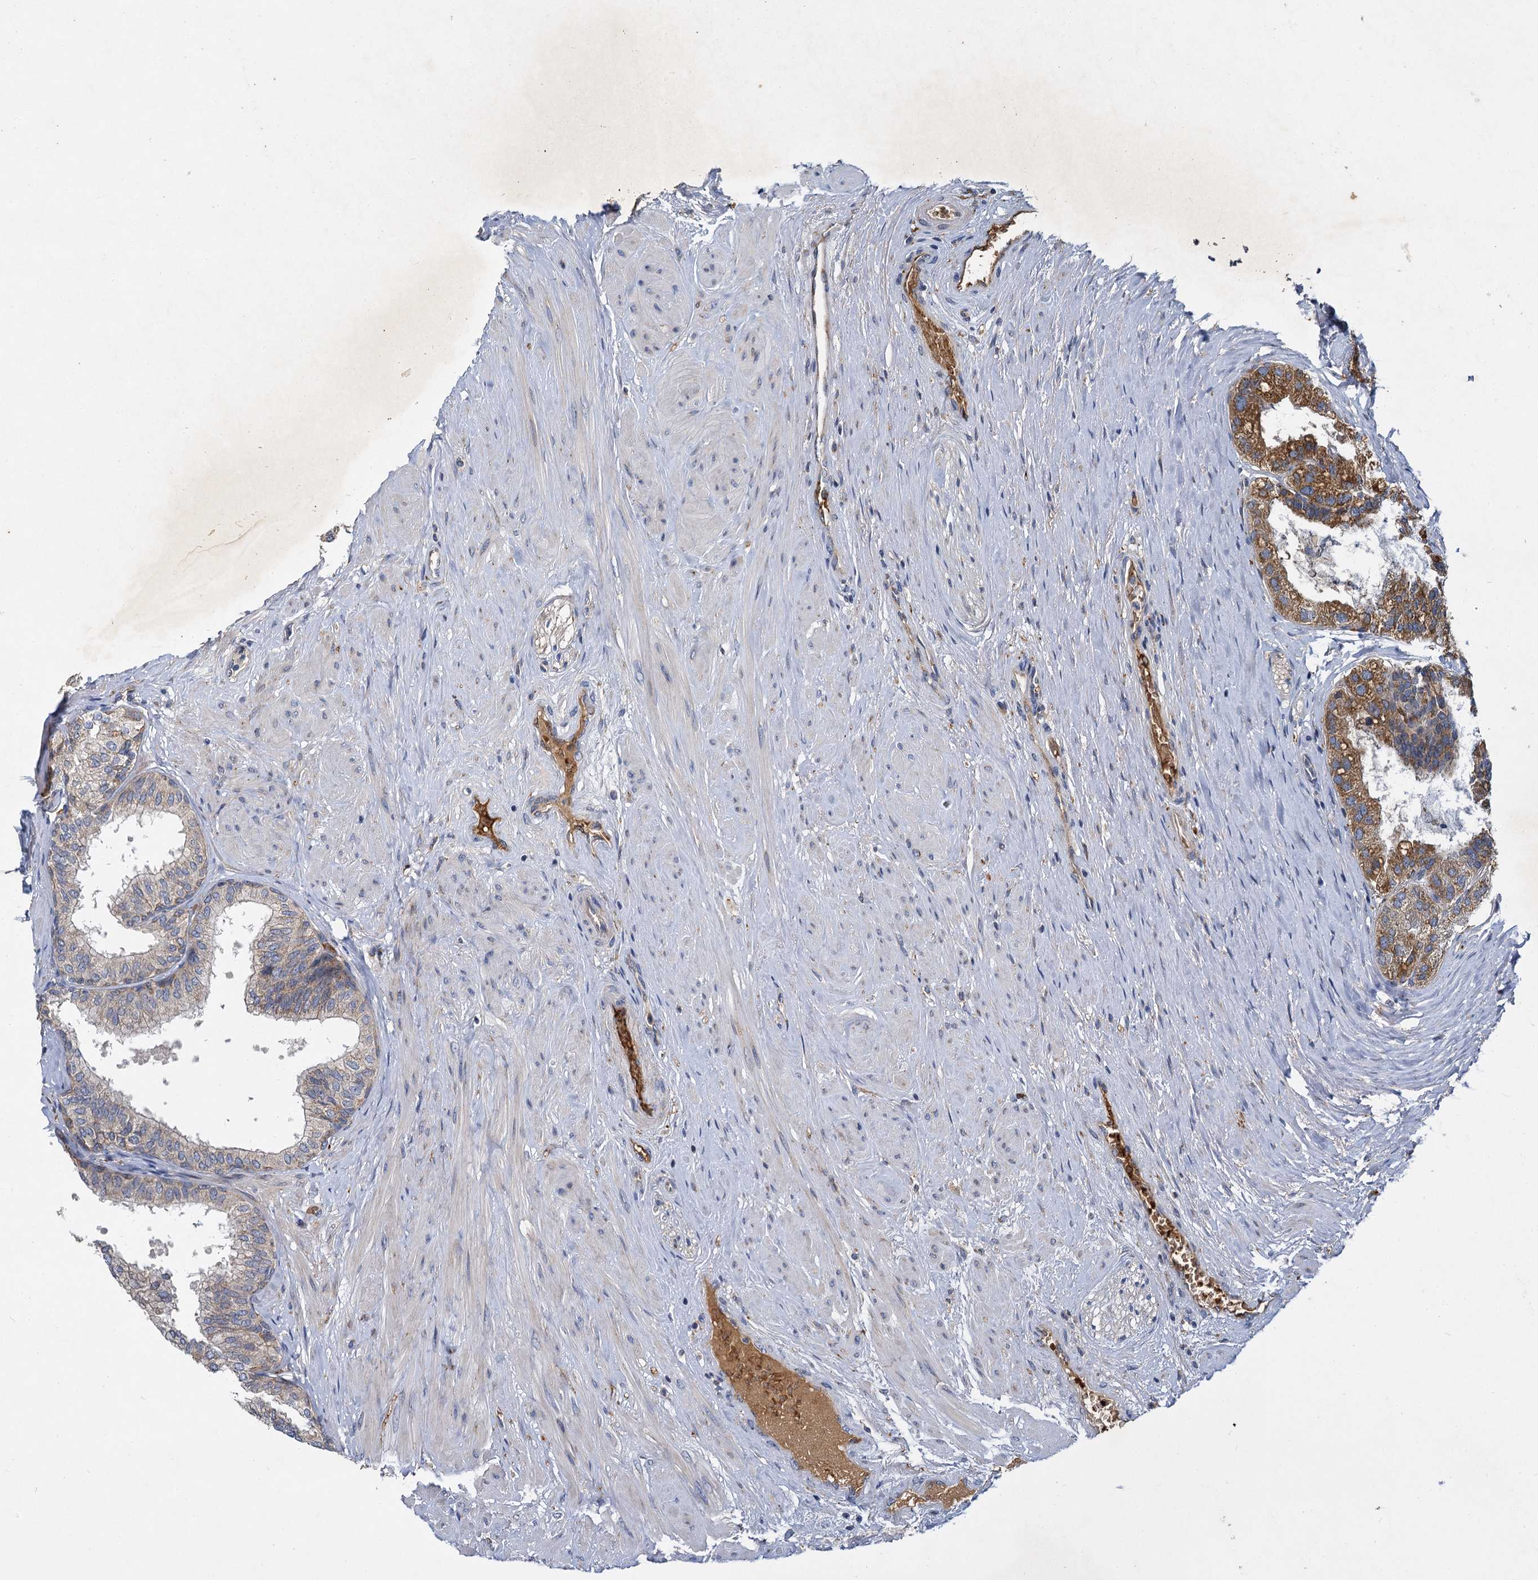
{"staining": {"intensity": "moderate", "quantity": "25%-75%", "location": "cytoplasmic/membranous"}, "tissue": "prostate", "cell_type": "Glandular cells", "image_type": "normal", "snomed": [{"axis": "morphology", "description": "Normal tissue, NOS"}, {"axis": "topography", "description": "Prostate"}], "caption": "Immunohistochemical staining of normal human prostate displays moderate cytoplasmic/membranous protein expression in about 25%-75% of glandular cells. (brown staining indicates protein expression, while blue staining denotes nuclei).", "gene": "BCS1L", "patient": {"sex": "male", "age": 60}}